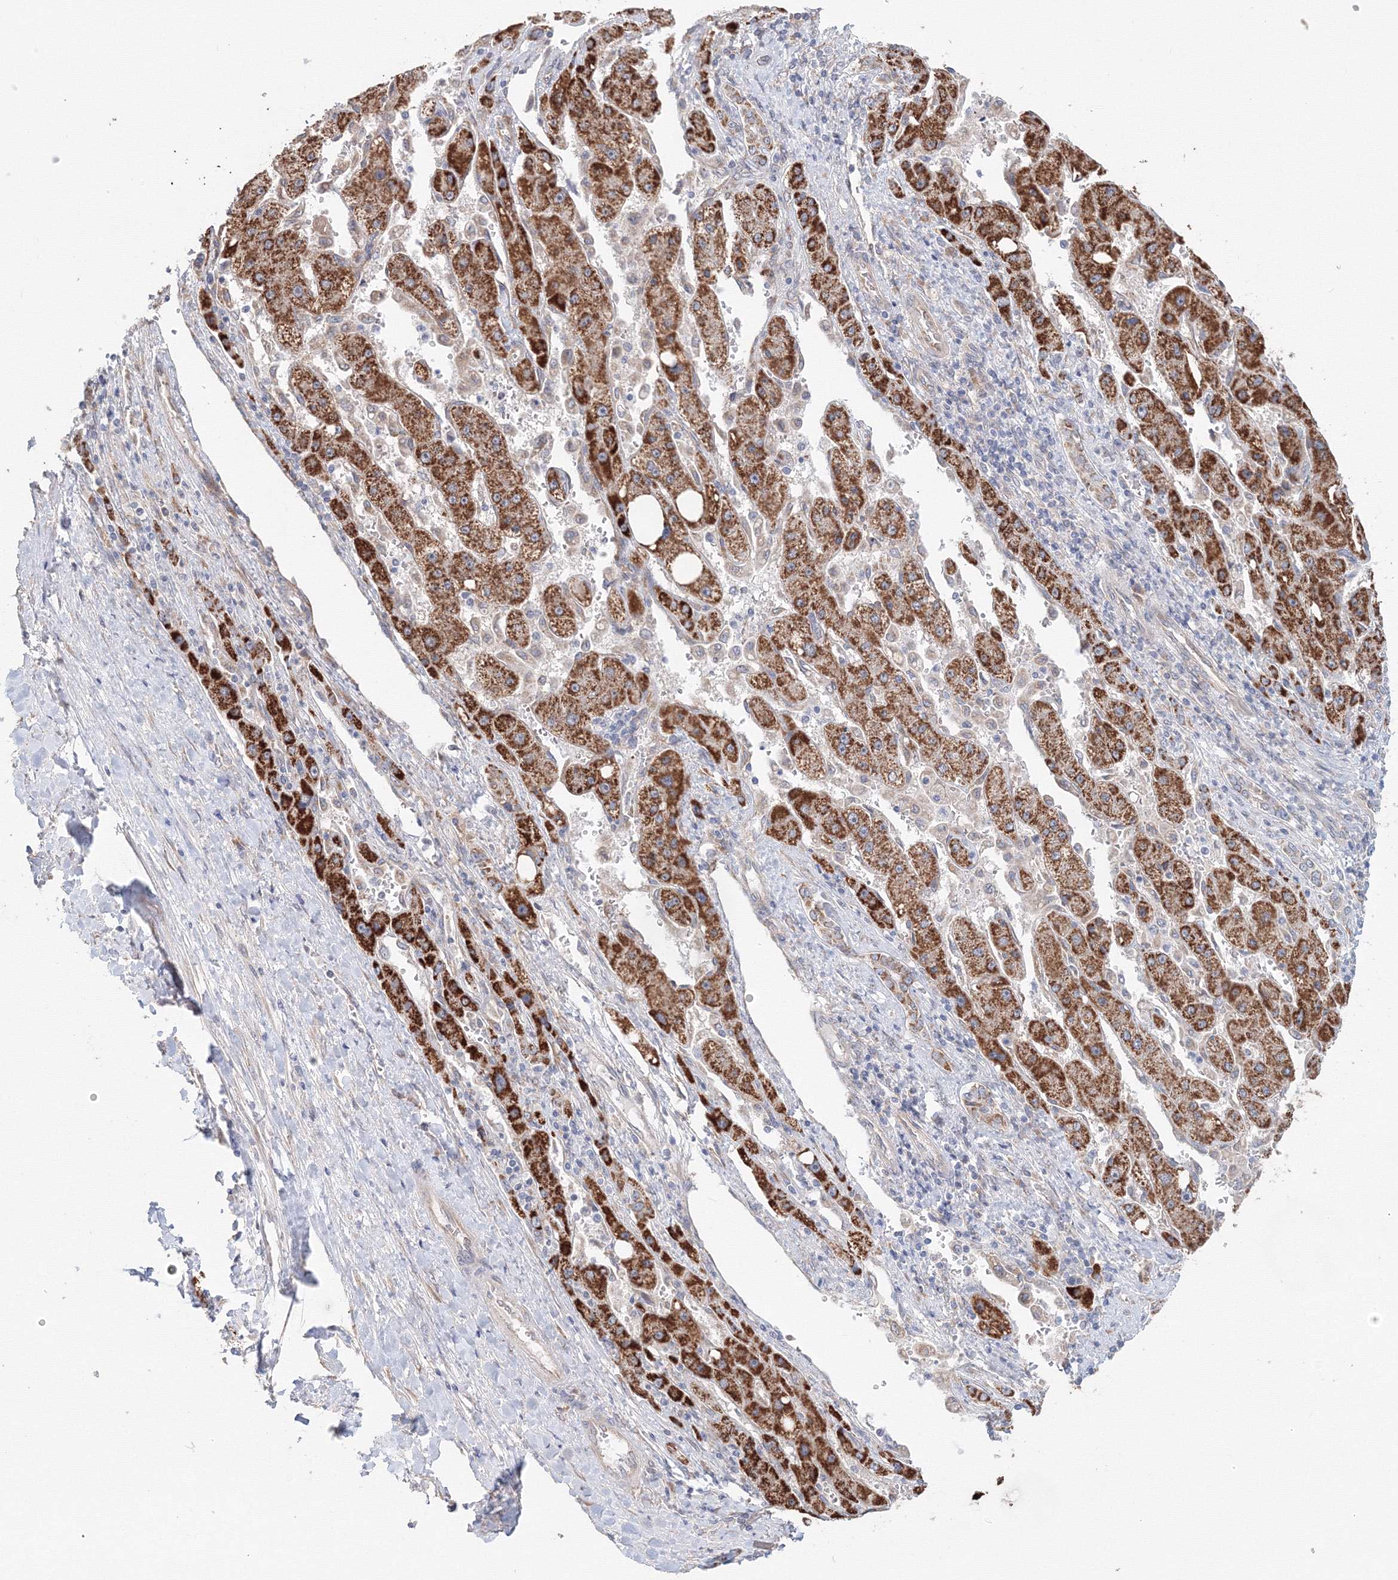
{"staining": {"intensity": "strong", "quantity": ">75%", "location": "cytoplasmic/membranous"}, "tissue": "liver cancer", "cell_type": "Tumor cells", "image_type": "cancer", "snomed": [{"axis": "morphology", "description": "Carcinoma, Hepatocellular, NOS"}, {"axis": "topography", "description": "Liver"}], "caption": "IHC micrograph of human hepatocellular carcinoma (liver) stained for a protein (brown), which reveals high levels of strong cytoplasmic/membranous staining in approximately >75% of tumor cells.", "gene": "DHRS12", "patient": {"sex": "female", "age": 73}}